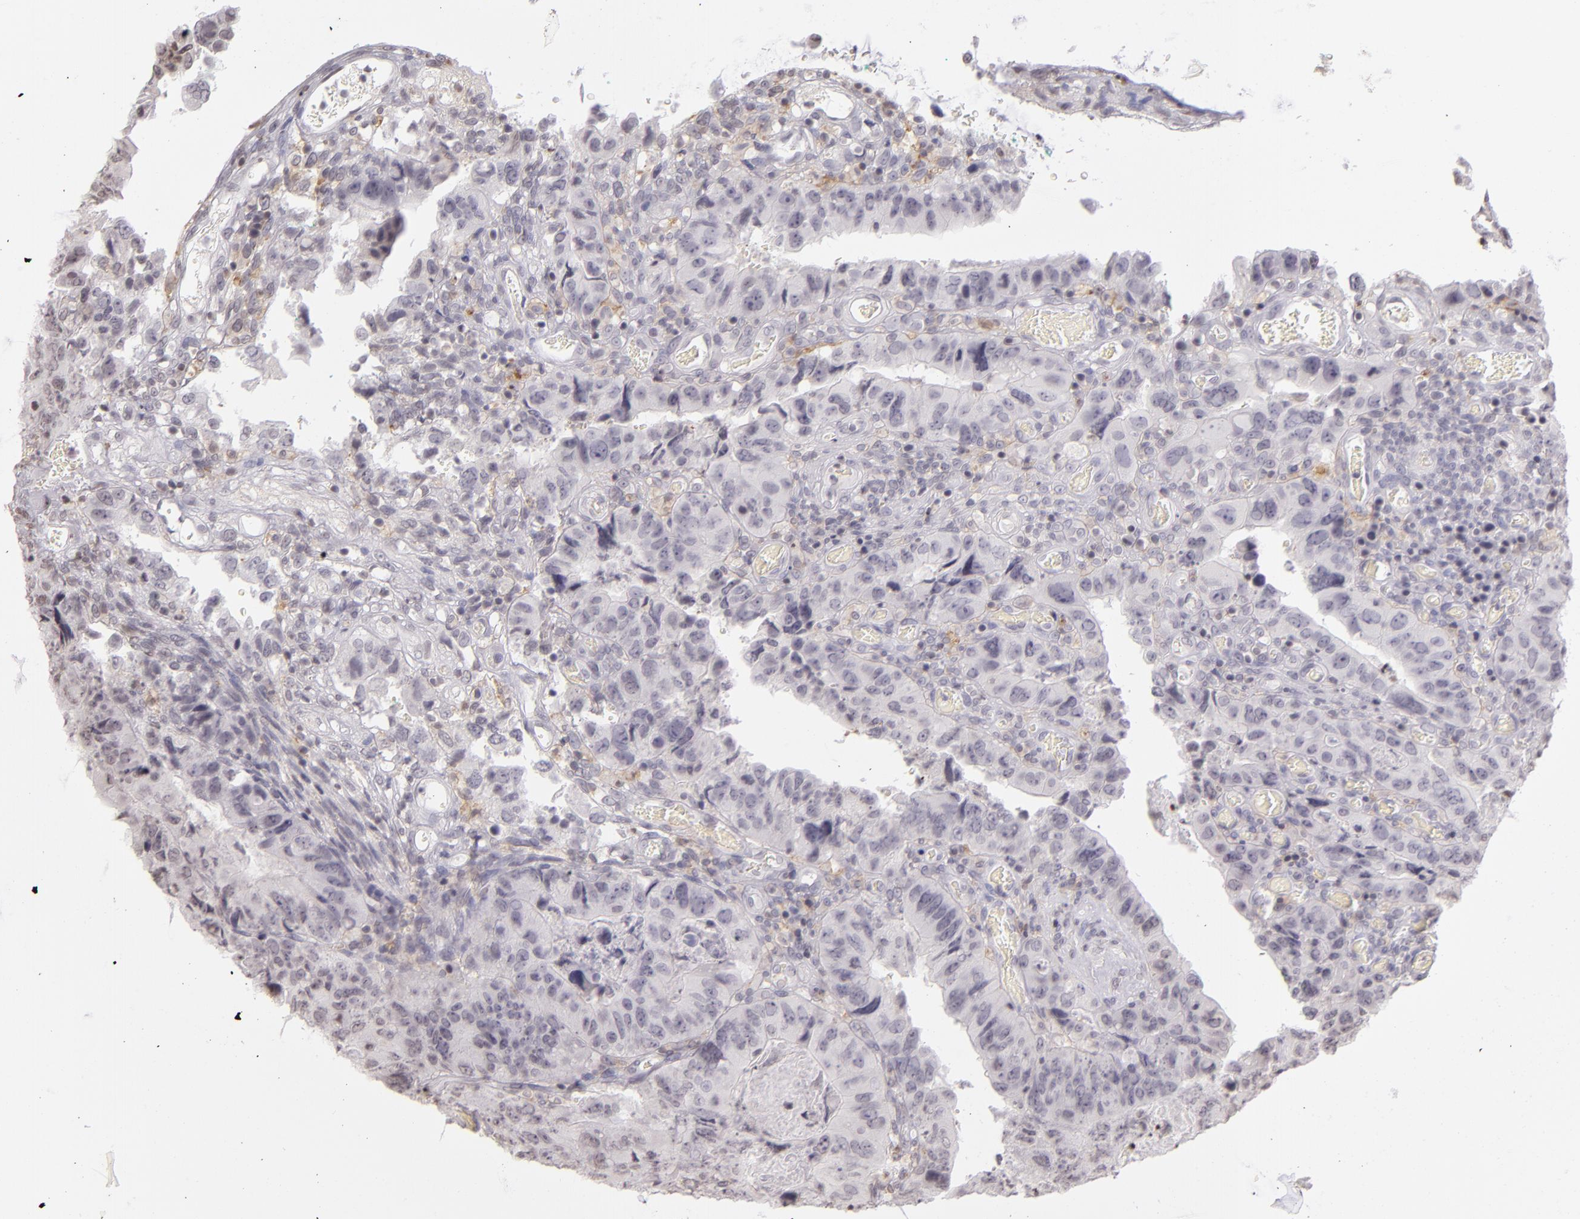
{"staining": {"intensity": "negative", "quantity": "none", "location": "none"}, "tissue": "colorectal cancer", "cell_type": "Tumor cells", "image_type": "cancer", "snomed": [{"axis": "morphology", "description": "Adenocarcinoma, NOS"}, {"axis": "topography", "description": "Rectum"}], "caption": "Image shows no significant protein expression in tumor cells of colorectal adenocarcinoma.", "gene": "CD40", "patient": {"sex": "female", "age": 82}}